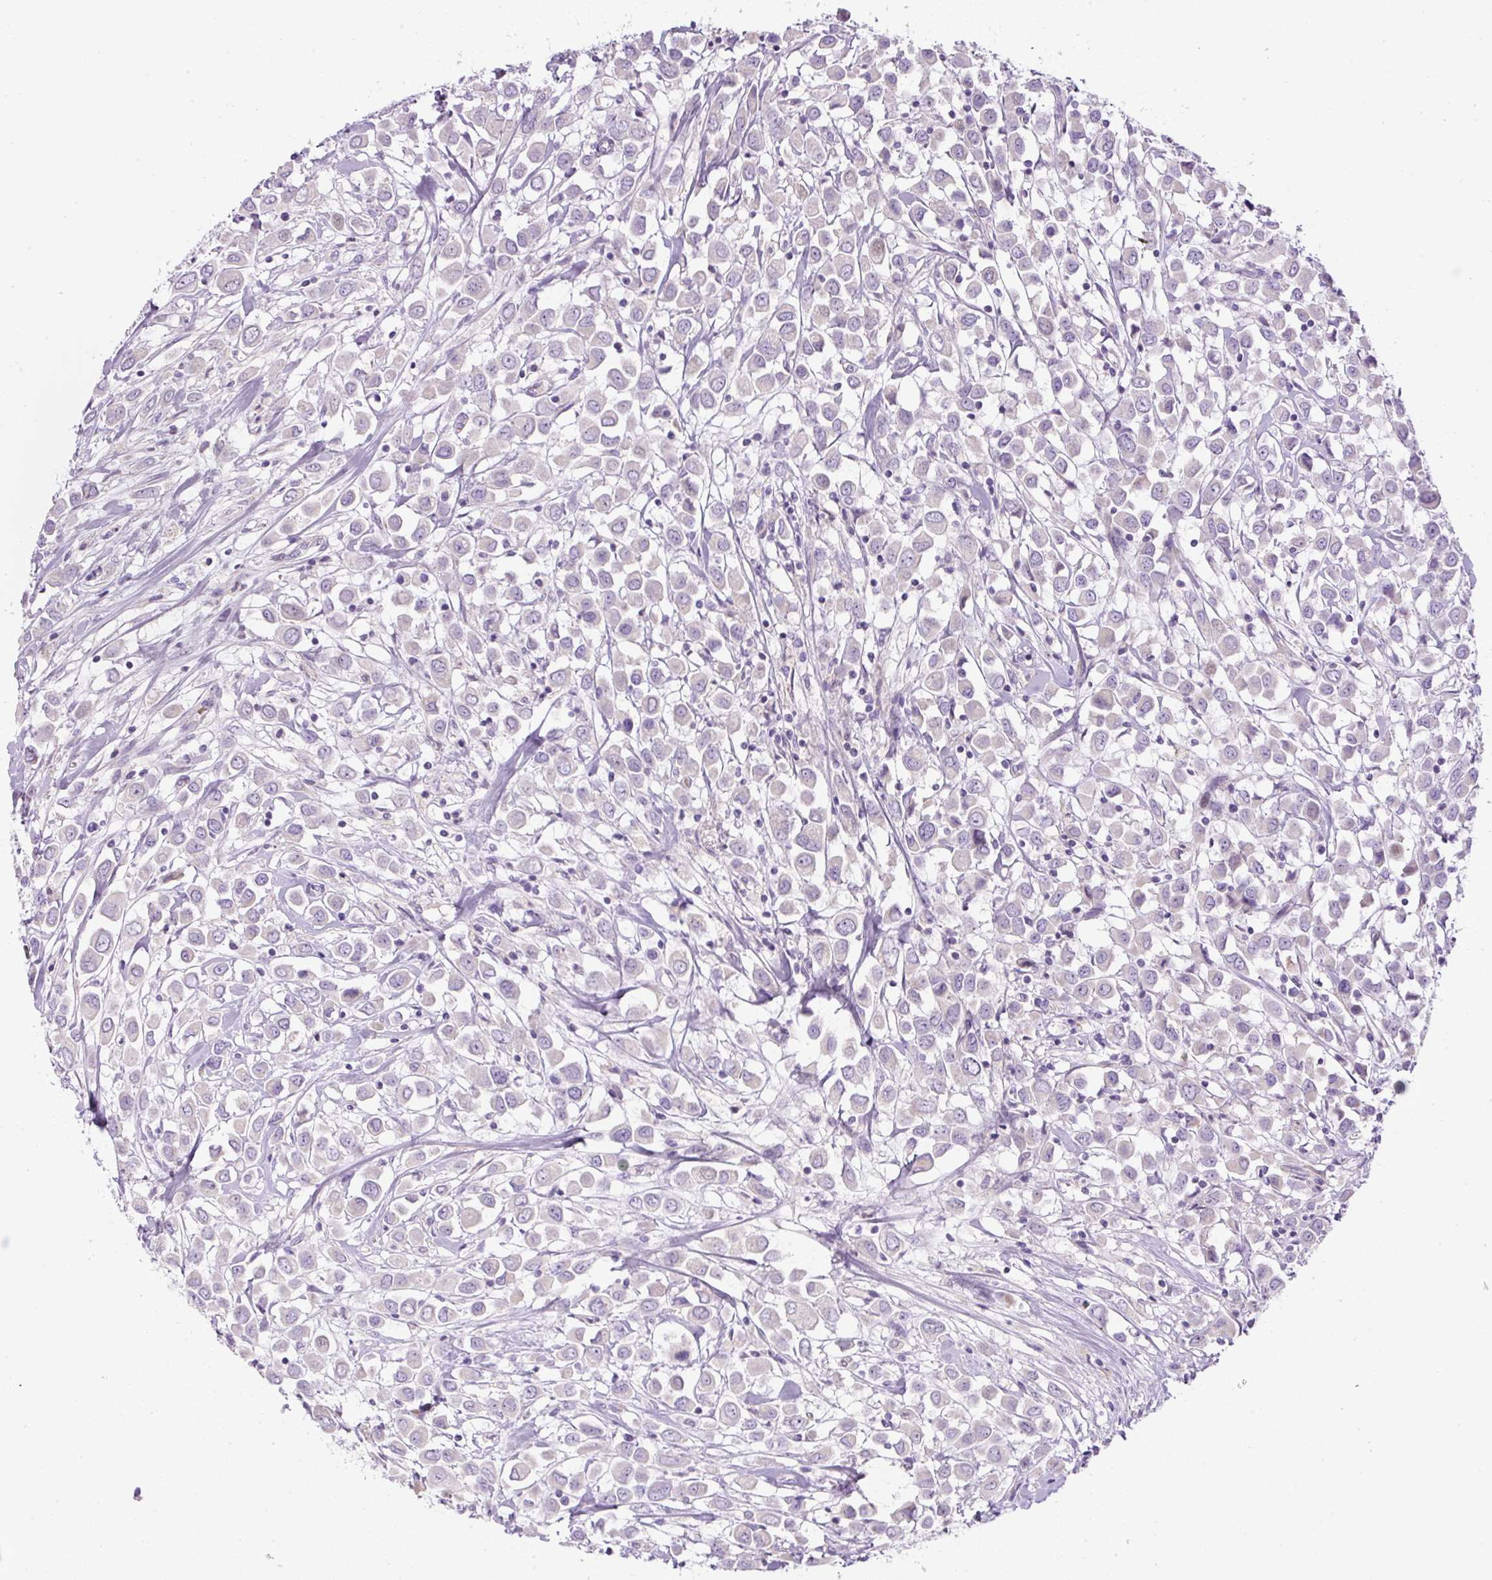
{"staining": {"intensity": "negative", "quantity": "none", "location": "none"}, "tissue": "breast cancer", "cell_type": "Tumor cells", "image_type": "cancer", "snomed": [{"axis": "morphology", "description": "Duct carcinoma"}, {"axis": "topography", "description": "Breast"}], "caption": "This is an immunohistochemistry (IHC) photomicrograph of human breast cancer. There is no positivity in tumor cells.", "gene": "FGFBP3", "patient": {"sex": "female", "age": 61}}